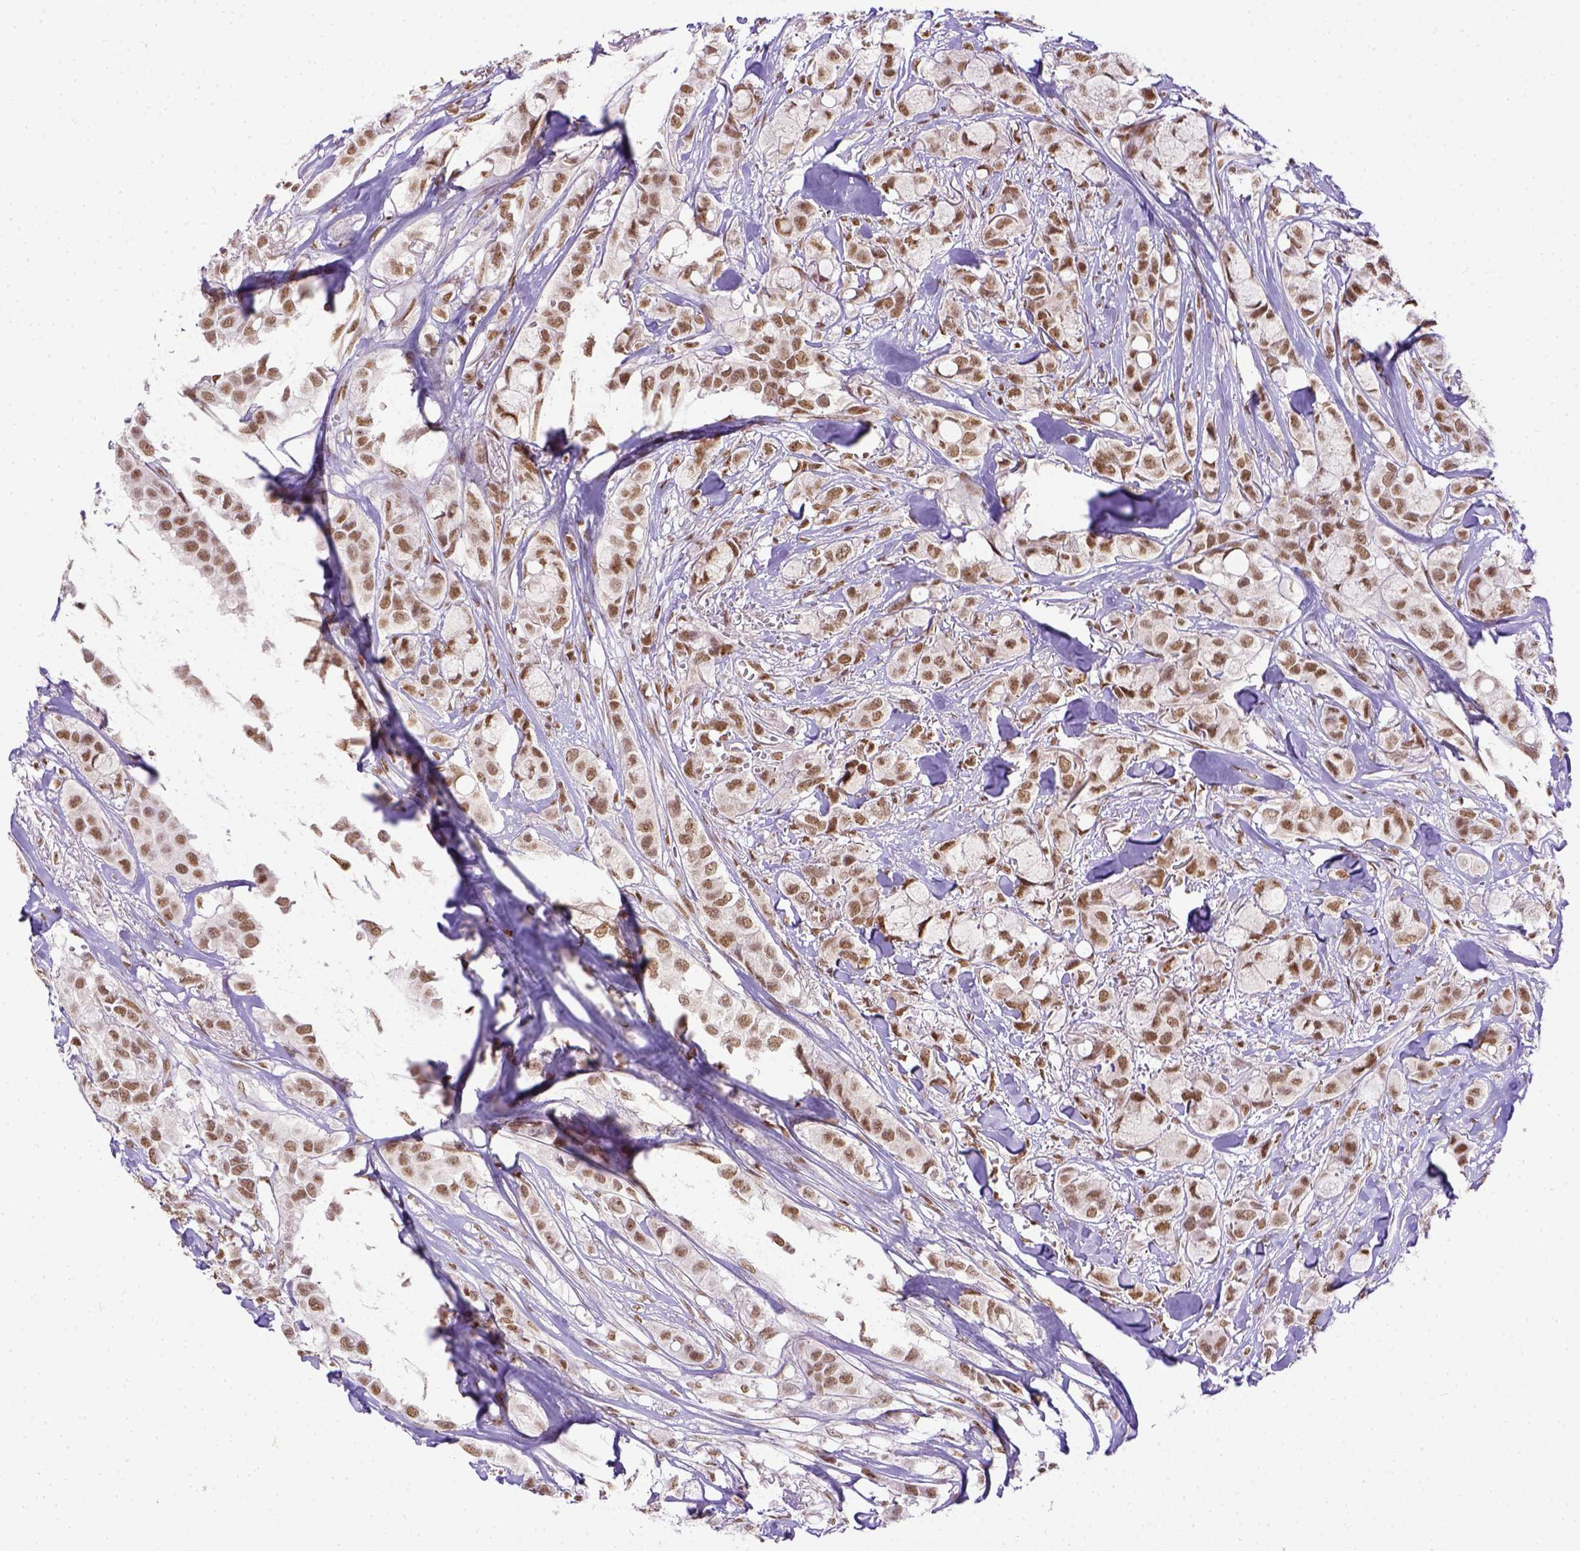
{"staining": {"intensity": "moderate", "quantity": ">75%", "location": "cytoplasmic/membranous"}, "tissue": "breast cancer", "cell_type": "Tumor cells", "image_type": "cancer", "snomed": [{"axis": "morphology", "description": "Duct carcinoma"}, {"axis": "topography", "description": "Breast"}], "caption": "Brown immunohistochemical staining in breast cancer shows moderate cytoplasmic/membranous staining in about >75% of tumor cells.", "gene": "ERCC1", "patient": {"sex": "female", "age": 85}}